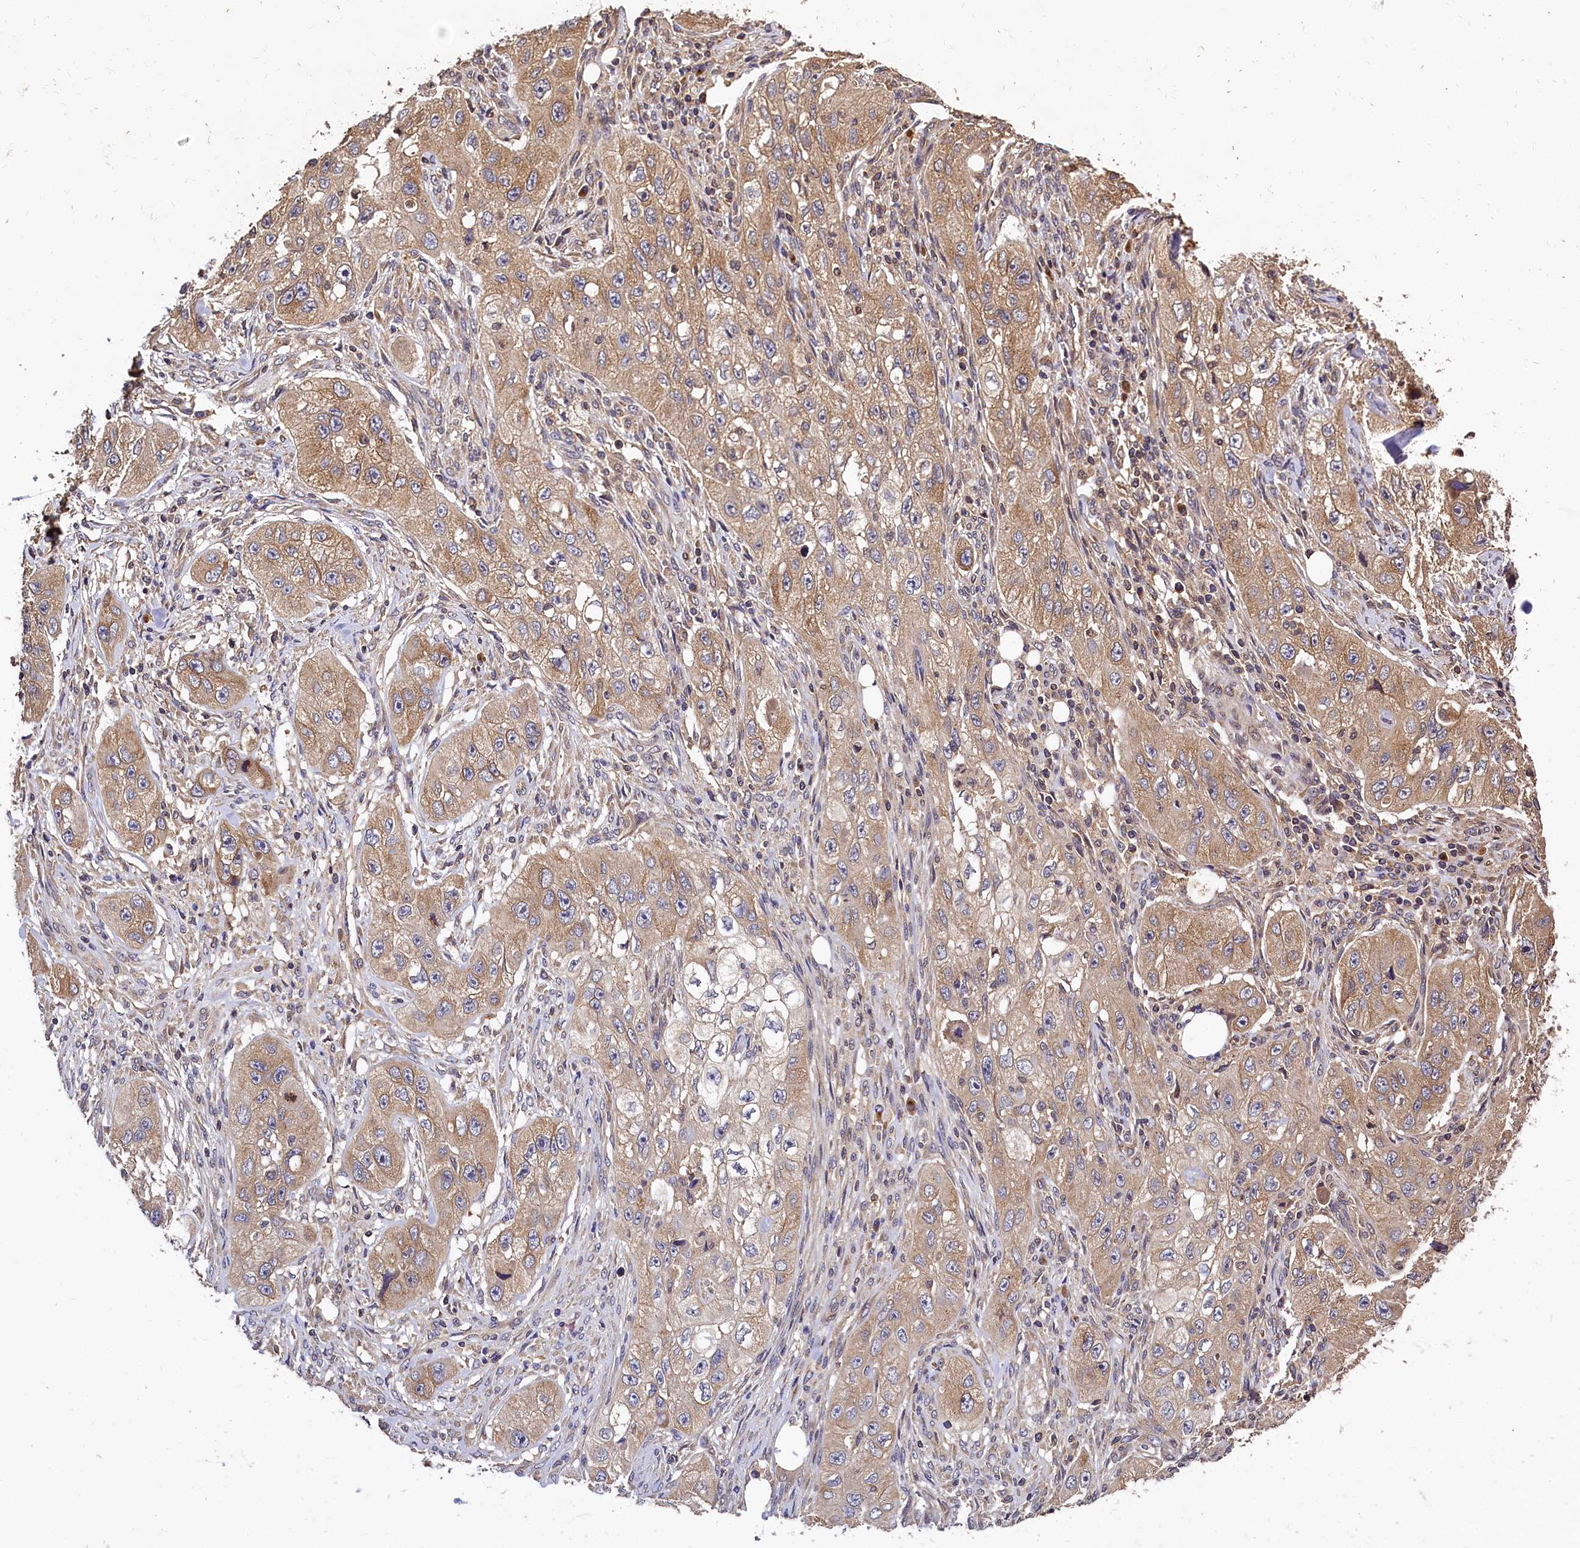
{"staining": {"intensity": "moderate", "quantity": ">75%", "location": "cytoplasmic/membranous"}, "tissue": "skin cancer", "cell_type": "Tumor cells", "image_type": "cancer", "snomed": [{"axis": "morphology", "description": "Squamous cell carcinoma, NOS"}, {"axis": "topography", "description": "Skin"}, {"axis": "topography", "description": "Subcutis"}], "caption": "Immunohistochemical staining of human squamous cell carcinoma (skin) demonstrates medium levels of moderate cytoplasmic/membranous staining in approximately >75% of tumor cells.", "gene": "KLC2", "patient": {"sex": "male", "age": 73}}